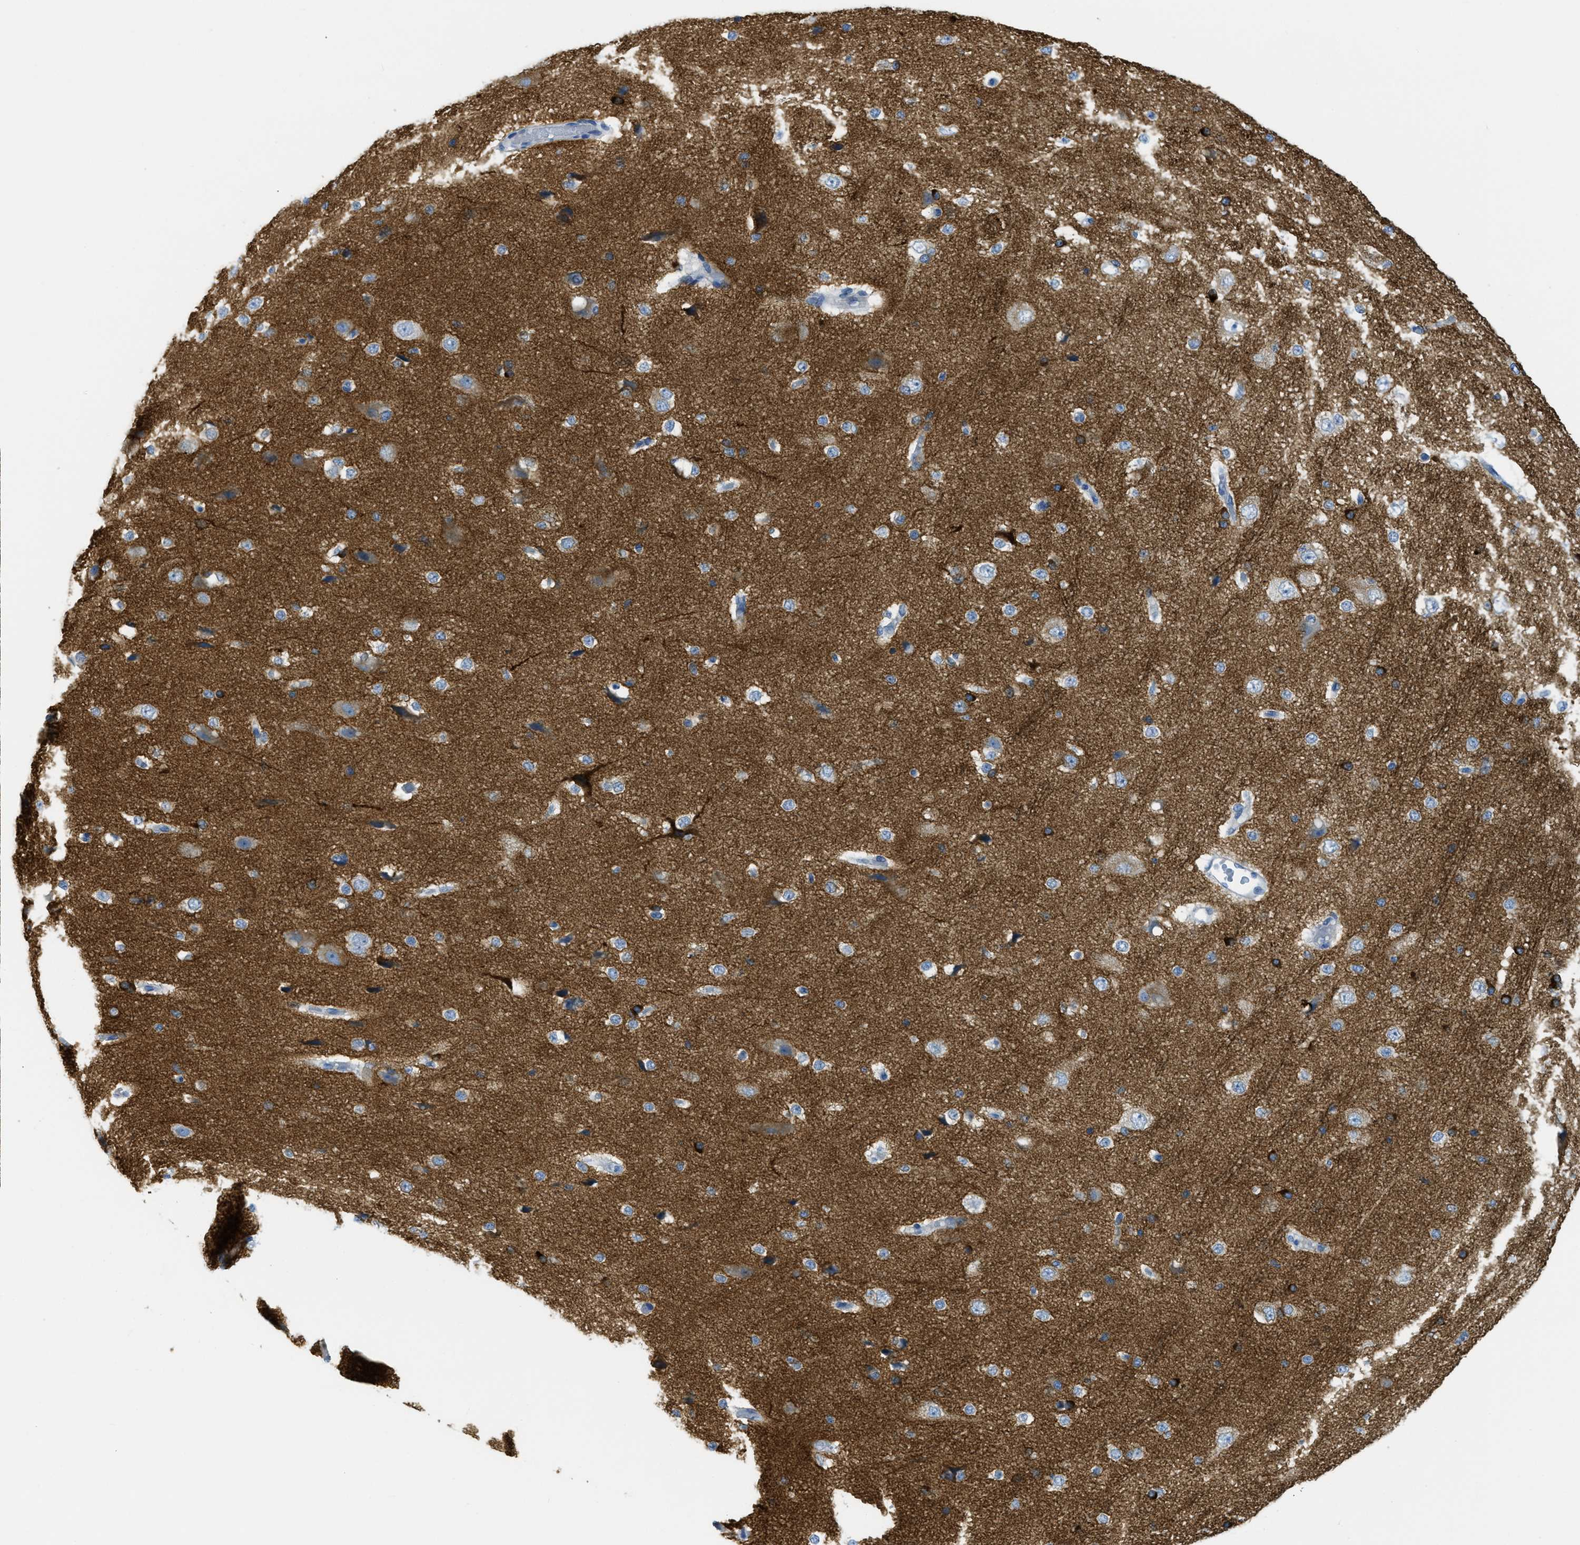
{"staining": {"intensity": "negative", "quantity": "none", "location": "none"}, "tissue": "cerebral cortex", "cell_type": "Endothelial cells", "image_type": "normal", "snomed": [{"axis": "morphology", "description": "Normal tissue, NOS"}, {"axis": "morphology", "description": "Developmental malformation"}, {"axis": "topography", "description": "Cerebral cortex"}], "caption": "There is no significant positivity in endothelial cells of cerebral cortex. (DAB (3,3'-diaminobenzidine) immunohistochemistry (IHC) with hematoxylin counter stain).", "gene": "CNNM4", "patient": {"sex": "female", "age": 30}}